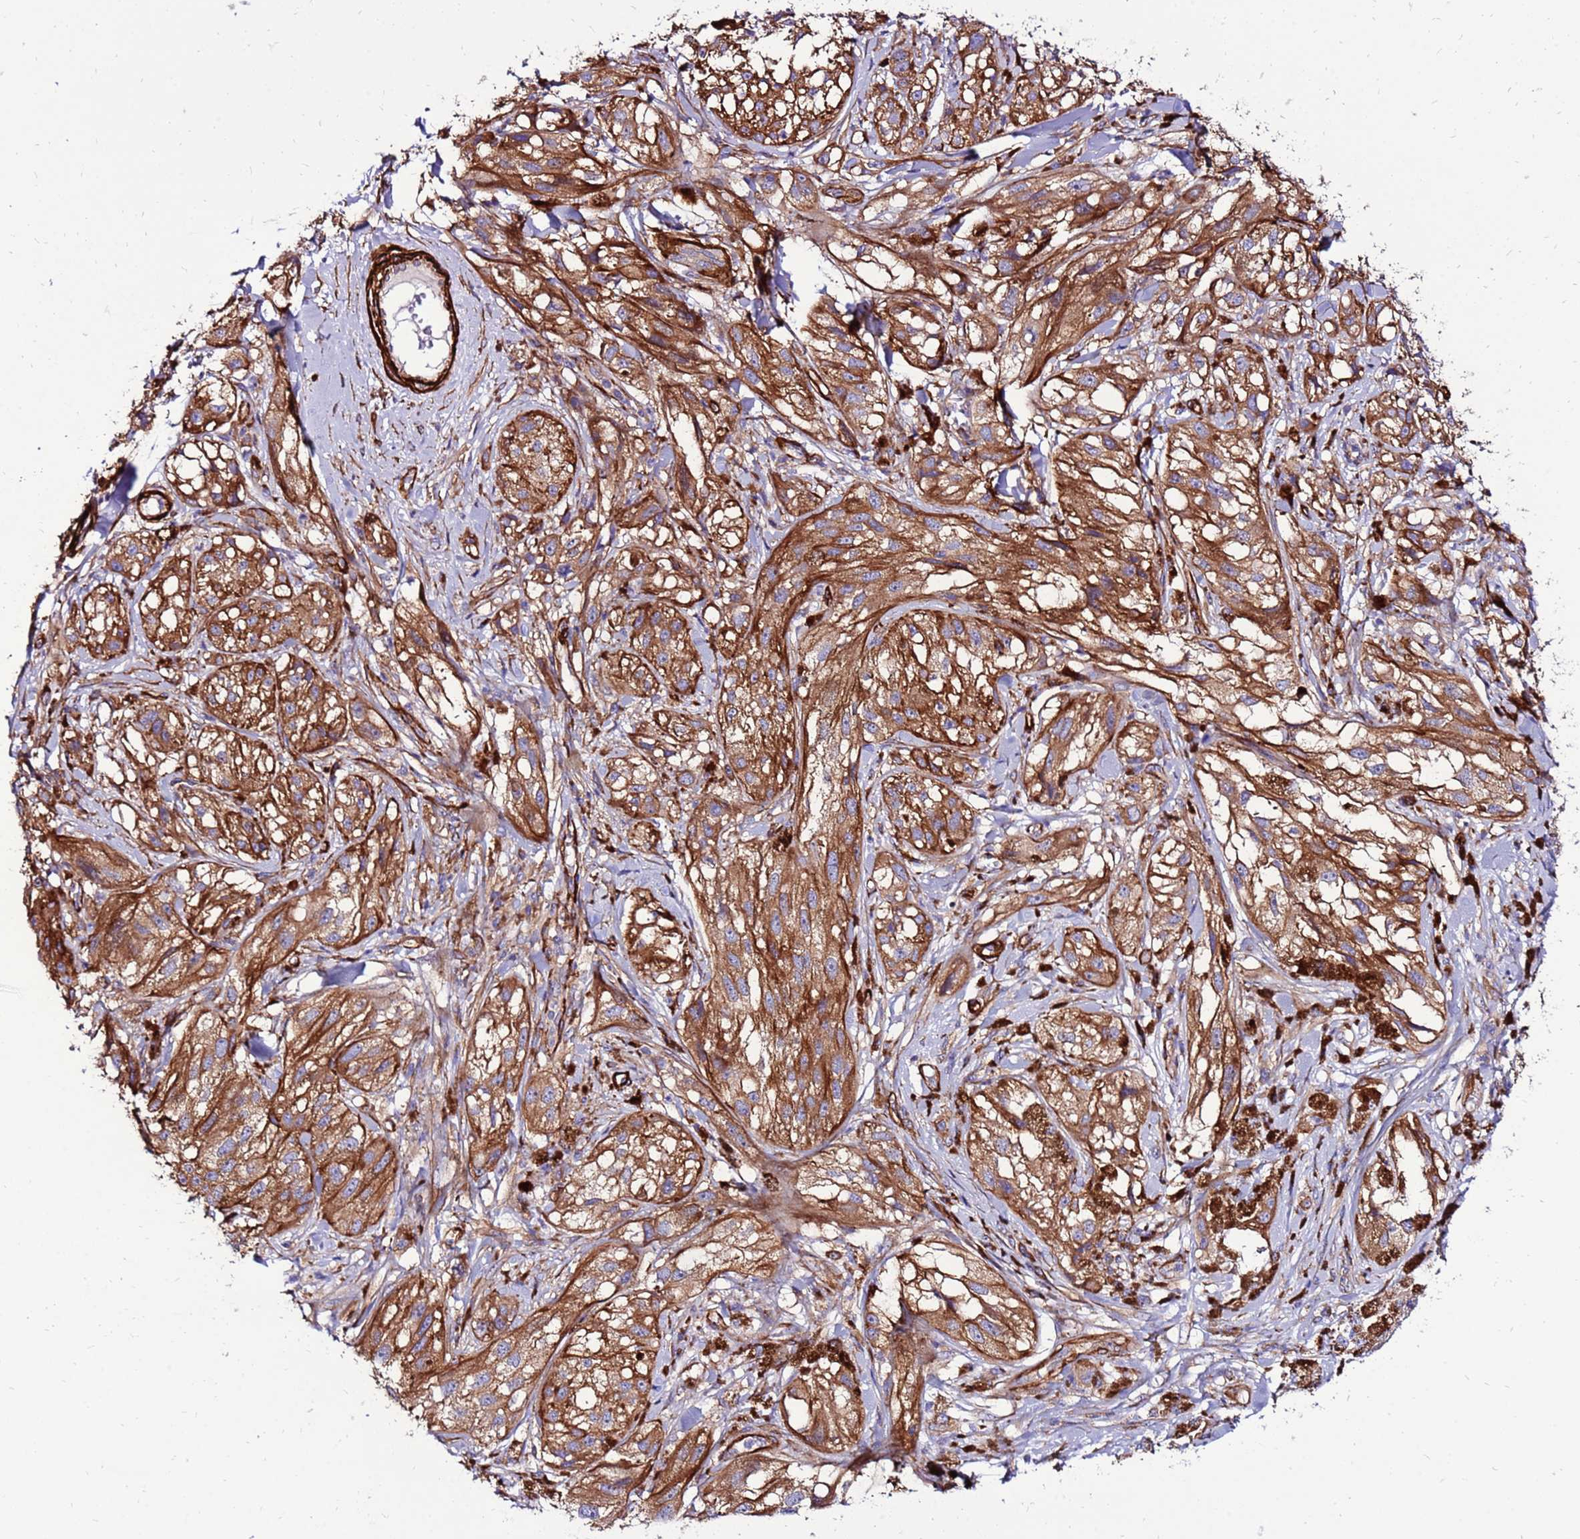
{"staining": {"intensity": "moderate", "quantity": ">75%", "location": "cytoplasmic/membranous"}, "tissue": "melanoma", "cell_type": "Tumor cells", "image_type": "cancer", "snomed": [{"axis": "morphology", "description": "Malignant melanoma, NOS"}, {"axis": "topography", "description": "Skin"}], "caption": "Moderate cytoplasmic/membranous positivity is identified in about >75% of tumor cells in malignant melanoma. (IHC, brightfield microscopy, high magnification).", "gene": "EI24", "patient": {"sex": "male", "age": 88}}